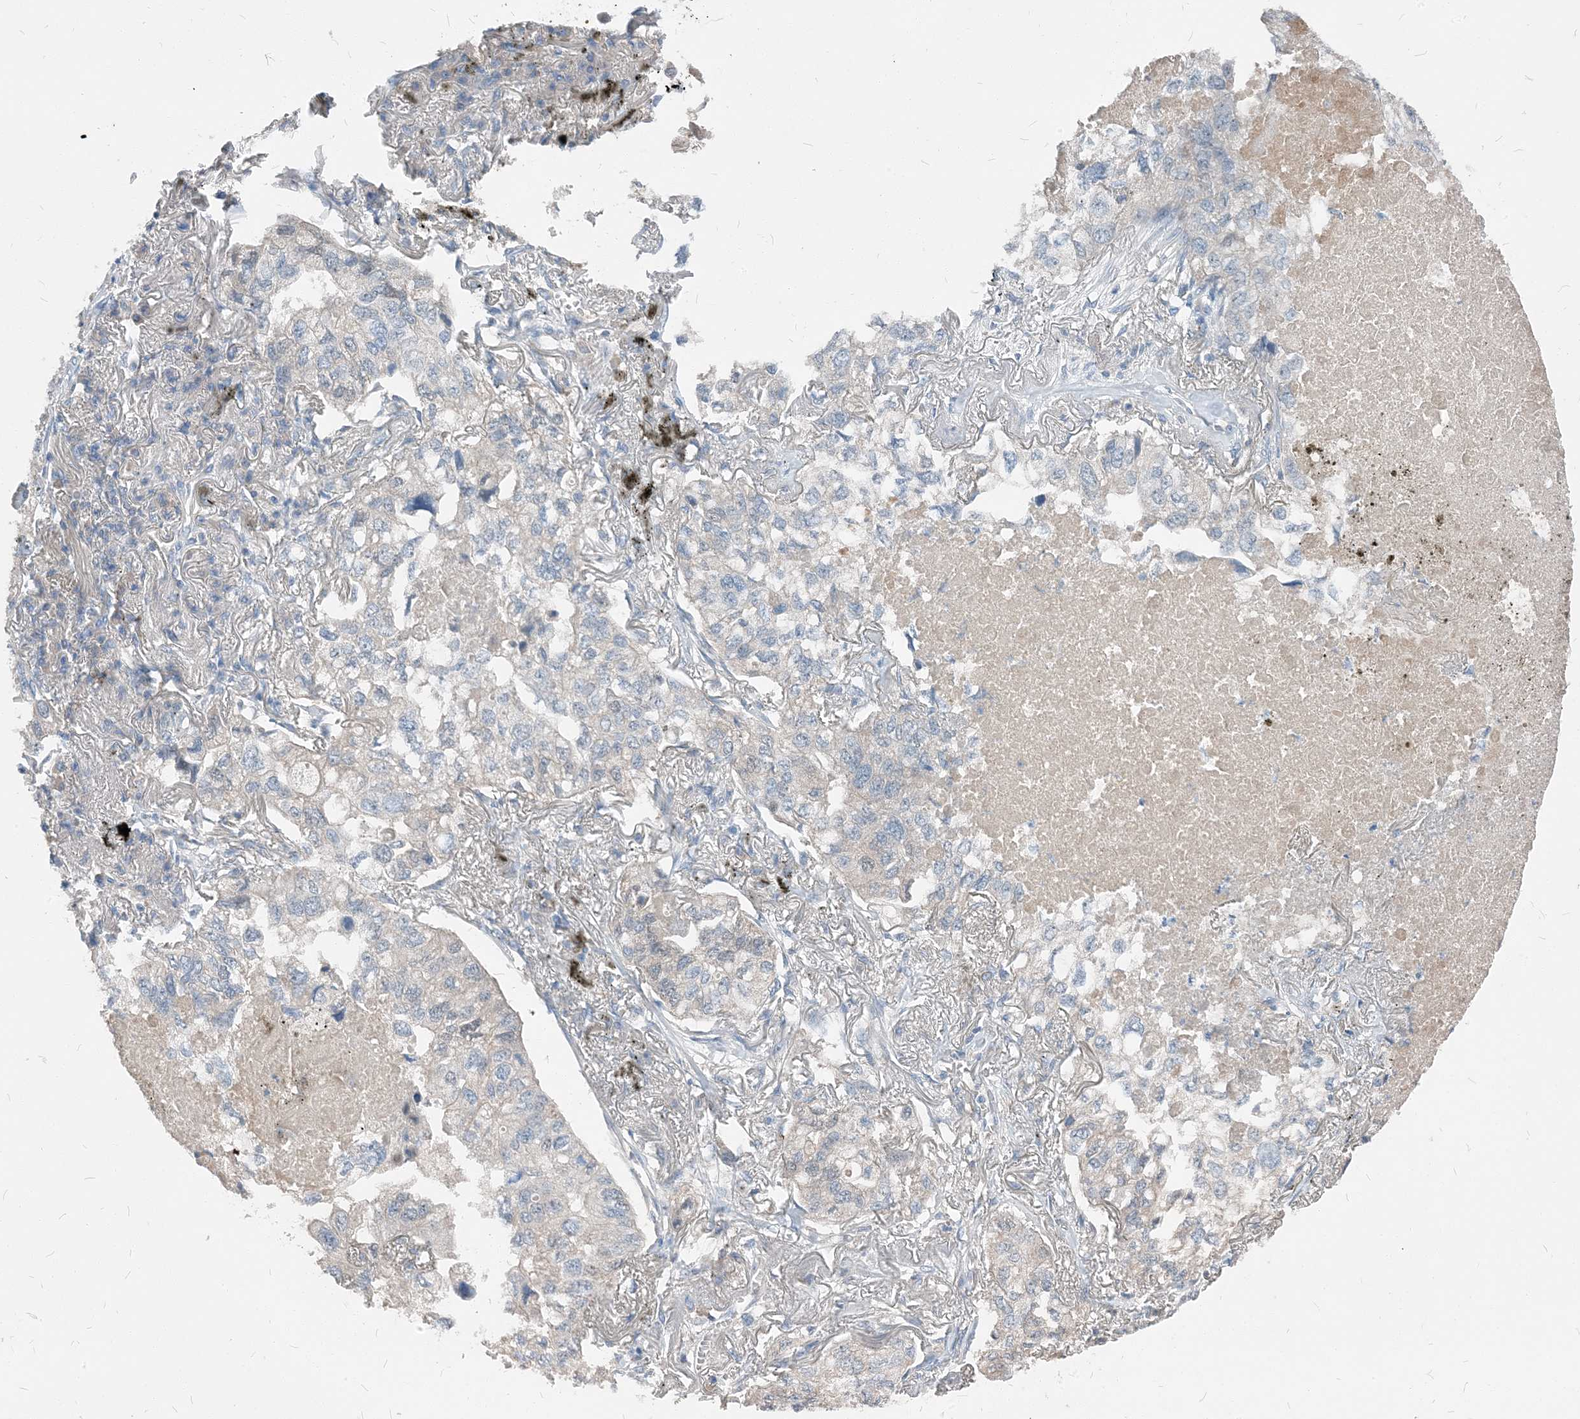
{"staining": {"intensity": "negative", "quantity": "none", "location": "none"}, "tissue": "lung cancer", "cell_type": "Tumor cells", "image_type": "cancer", "snomed": [{"axis": "morphology", "description": "Adenocarcinoma, NOS"}, {"axis": "topography", "description": "Lung"}], "caption": "There is no significant expression in tumor cells of adenocarcinoma (lung).", "gene": "NCOA7", "patient": {"sex": "male", "age": 65}}